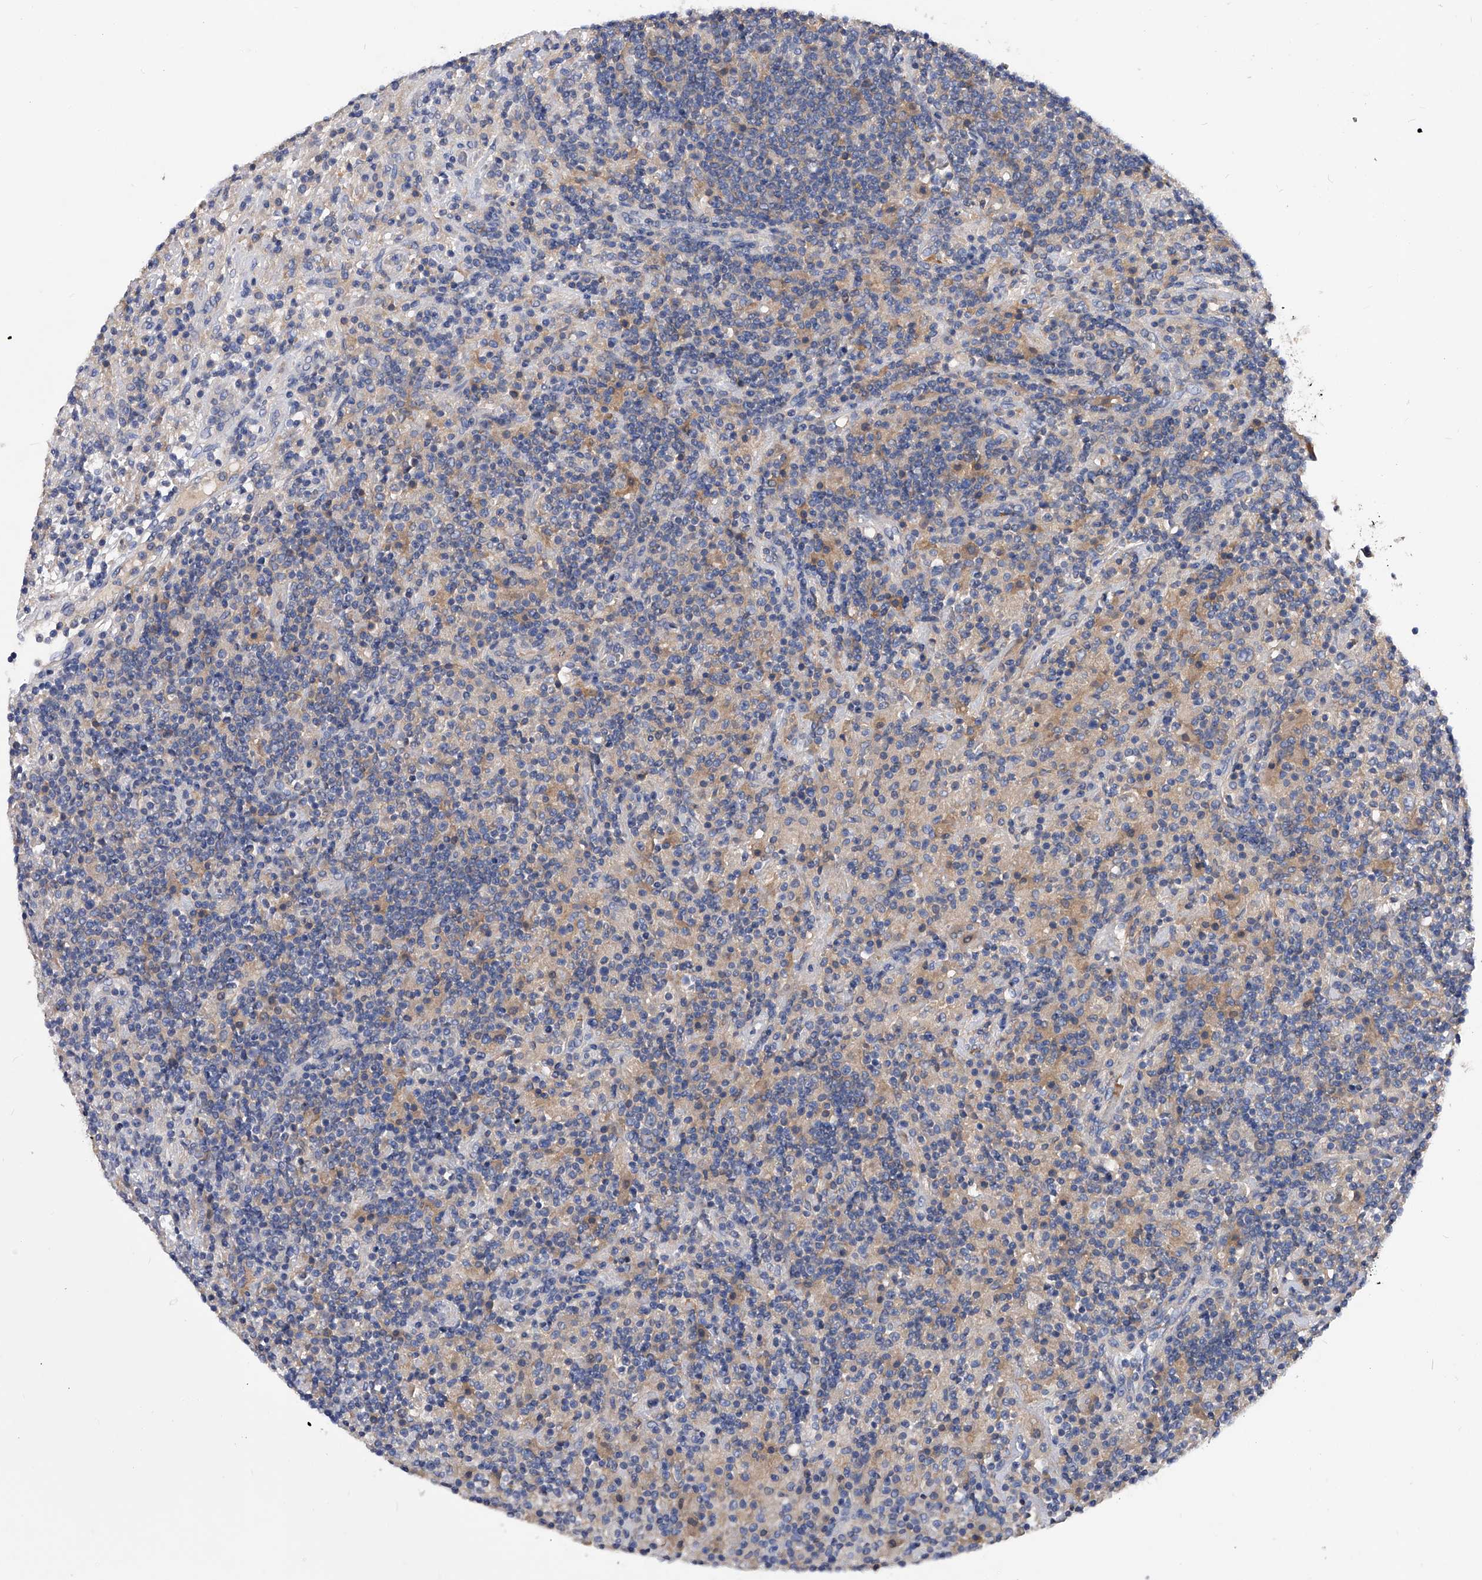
{"staining": {"intensity": "negative", "quantity": "none", "location": "none"}, "tissue": "lymphoma", "cell_type": "Tumor cells", "image_type": "cancer", "snomed": [{"axis": "morphology", "description": "Hodgkin's disease, NOS"}, {"axis": "topography", "description": "Lymph node"}], "caption": "A histopathology image of human Hodgkin's disease is negative for staining in tumor cells.", "gene": "APEH", "patient": {"sex": "male", "age": 70}}